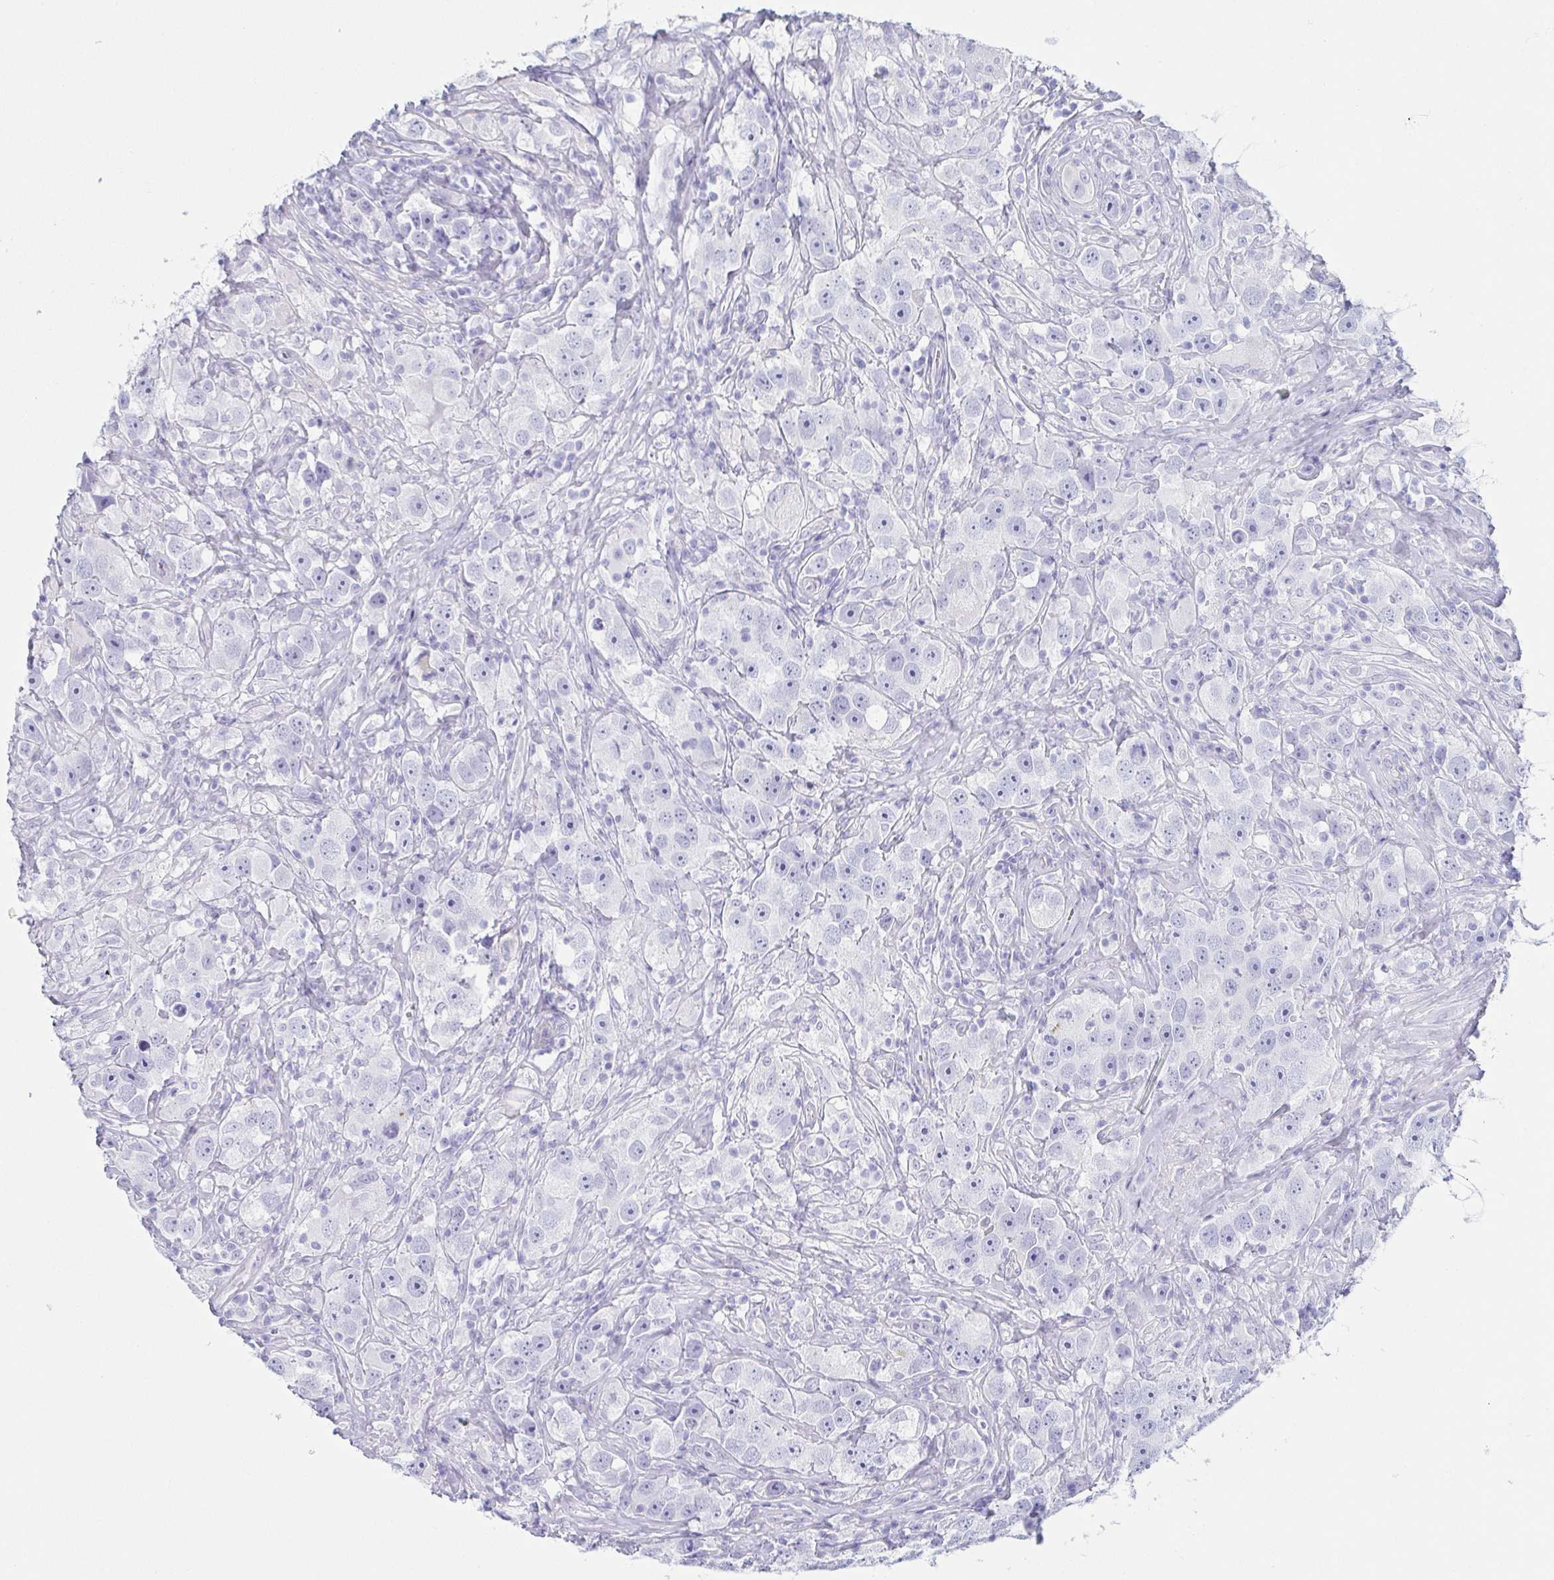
{"staining": {"intensity": "negative", "quantity": "none", "location": "none"}, "tissue": "testis cancer", "cell_type": "Tumor cells", "image_type": "cancer", "snomed": [{"axis": "morphology", "description": "Seminoma, NOS"}, {"axis": "topography", "description": "Testis"}], "caption": "High power microscopy histopathology image of an IHC image of testis cancer (seminoma), revealing no significant positivity in tumor cells.", "gene": "PRR4", "patient": {"sex": "male", "age": 49}}